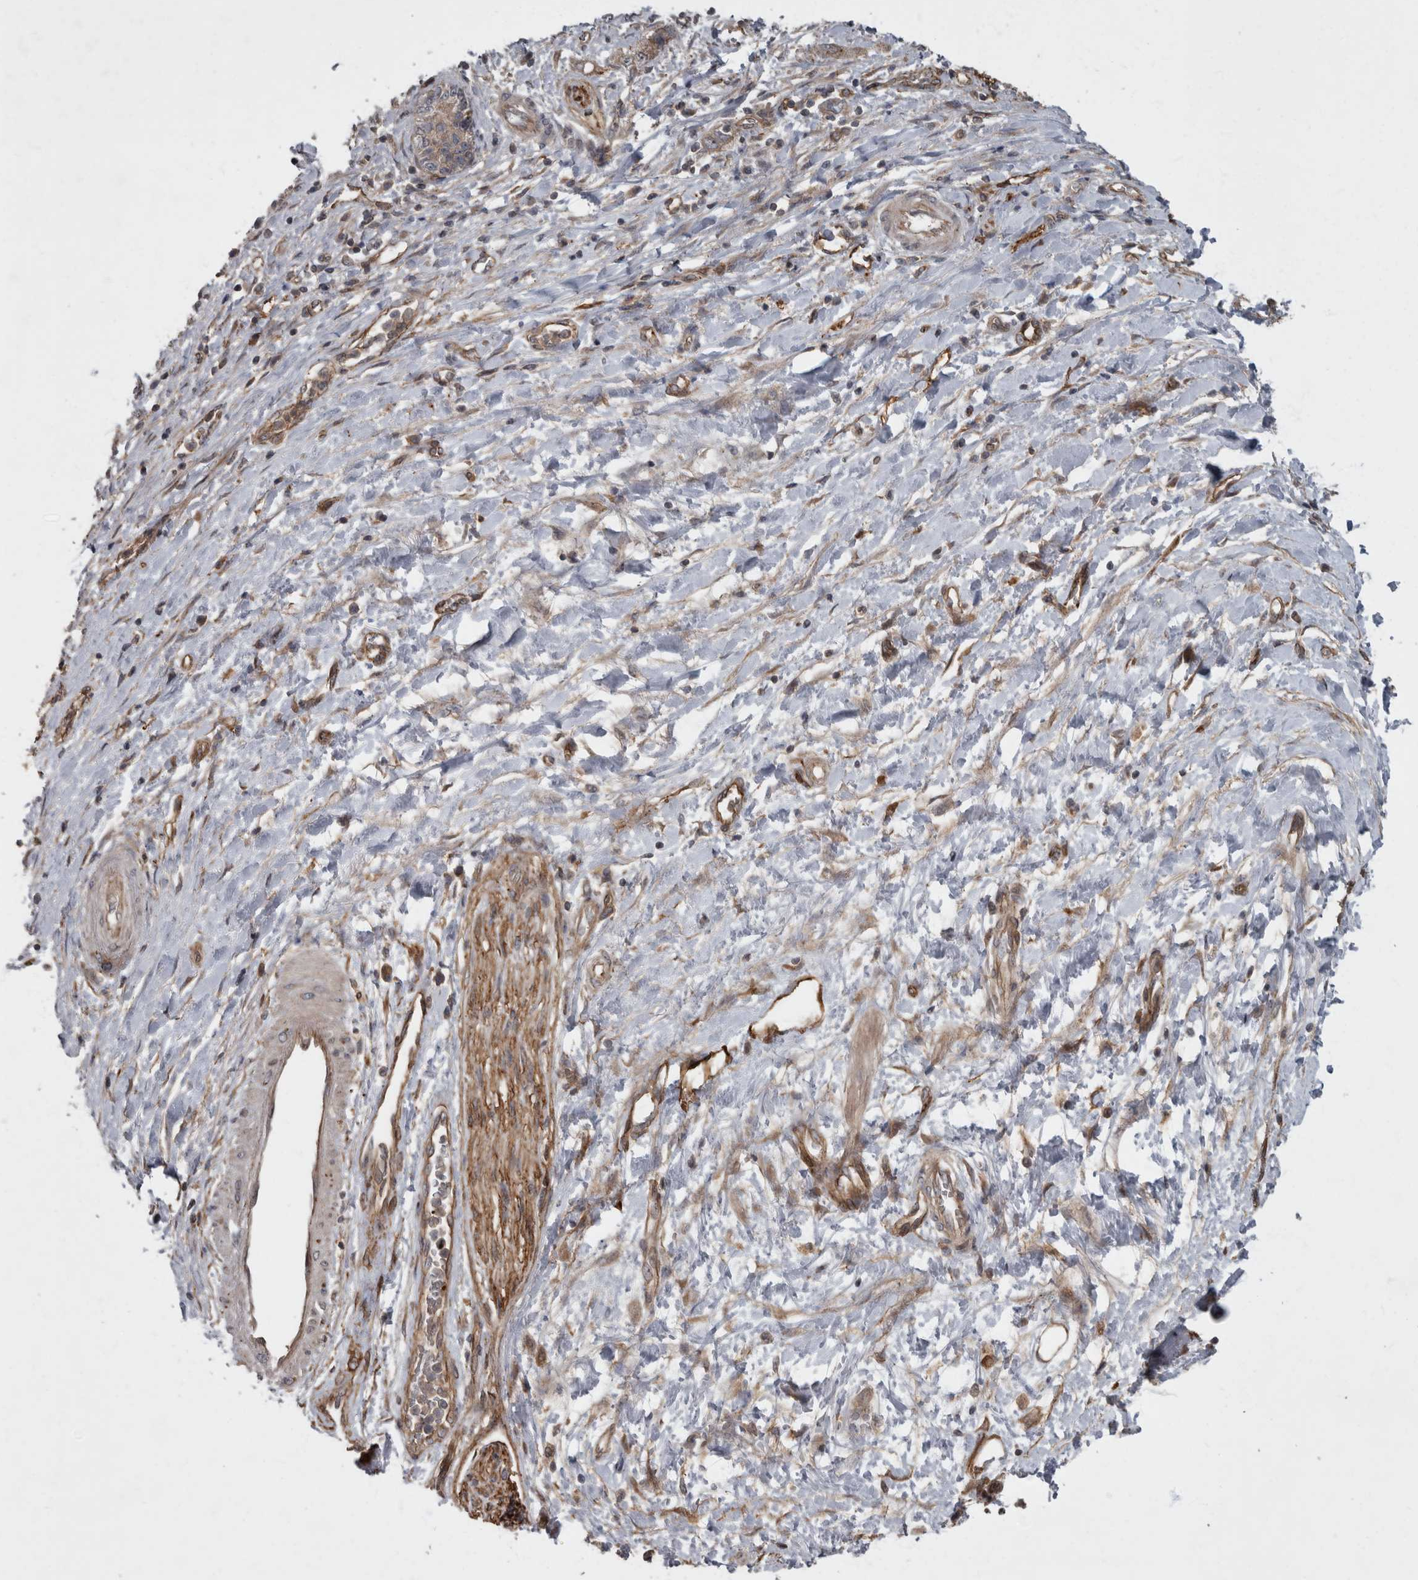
{"staining": {"intensity": "weak", "quantity": ">75%", "location": "cytoplasmic/membranous"}, "tissue": "pancreatic cancer", "cell_type": "Tumor cells", "image_type": "cancer", "snomed": [{"axis": "morphology", "description": "Adenocarcinoma, NOS"}, {"axis": "topography", "description": "Pancreas"}], "caption": "Tumor cells display weak cytoplasmic/membranous expression in approximately >75% of cells in pancreatic cancer. Ihc stains the protein of interest in brown and the nuclei are stained blue.", "gene": "VEGFD", "patient": {"sex": "female", "age": 73}}